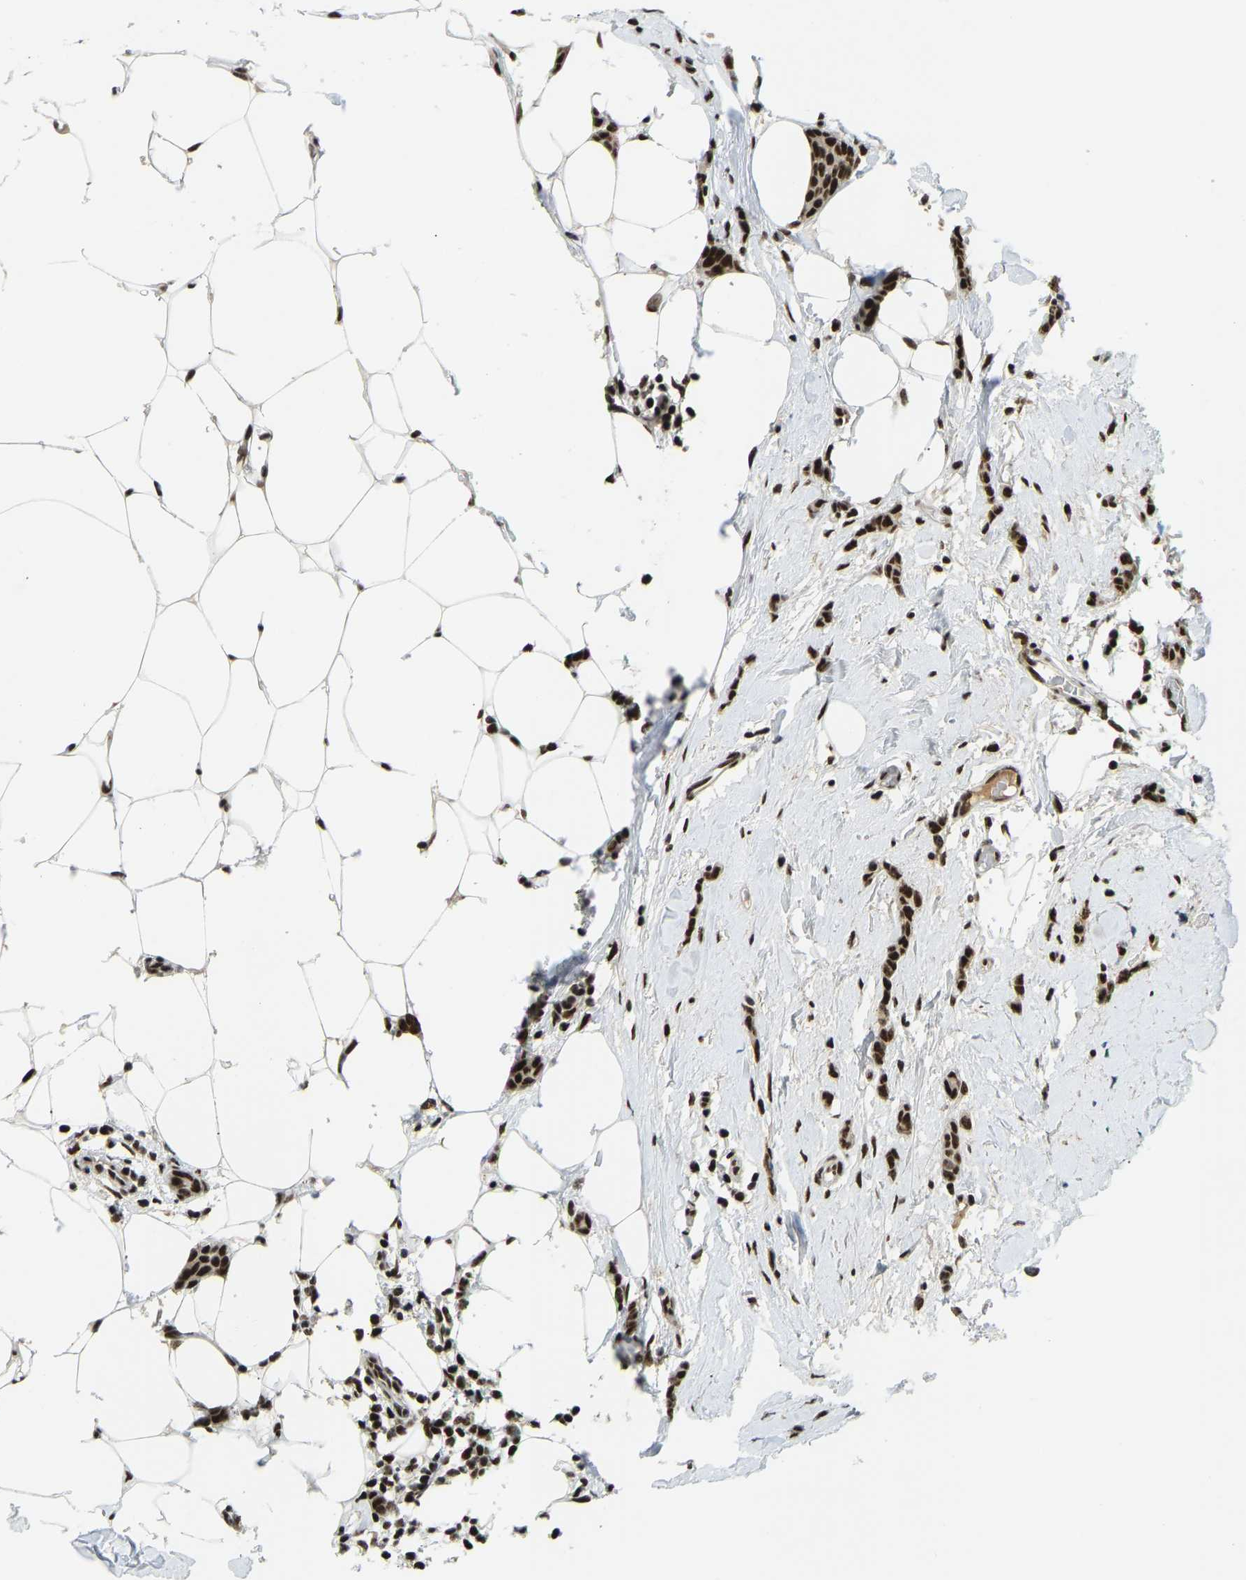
{"staining": {"intensity": "strong", "quantity": ">75%", "location": "nuclear"}, "tissue": "breast cancer", "cell_type": "Tumor cells", "image_type": "cancer", "snomed": [{"axis": "morphology", "description": "Lobular carcinoma"}, {"axis": "topography", "description": "Skin"}, {"axis": "topography", "description": "Breast"}], "caption": "Immunohistochemistry (IHC) (DAB) staining of human breast lobular carcinoma reveals strong nuclear protein staining in approximately >75% of tumor cells.", "gene": "FOXK1", "patient": {"sex": "female", "age": 46}}